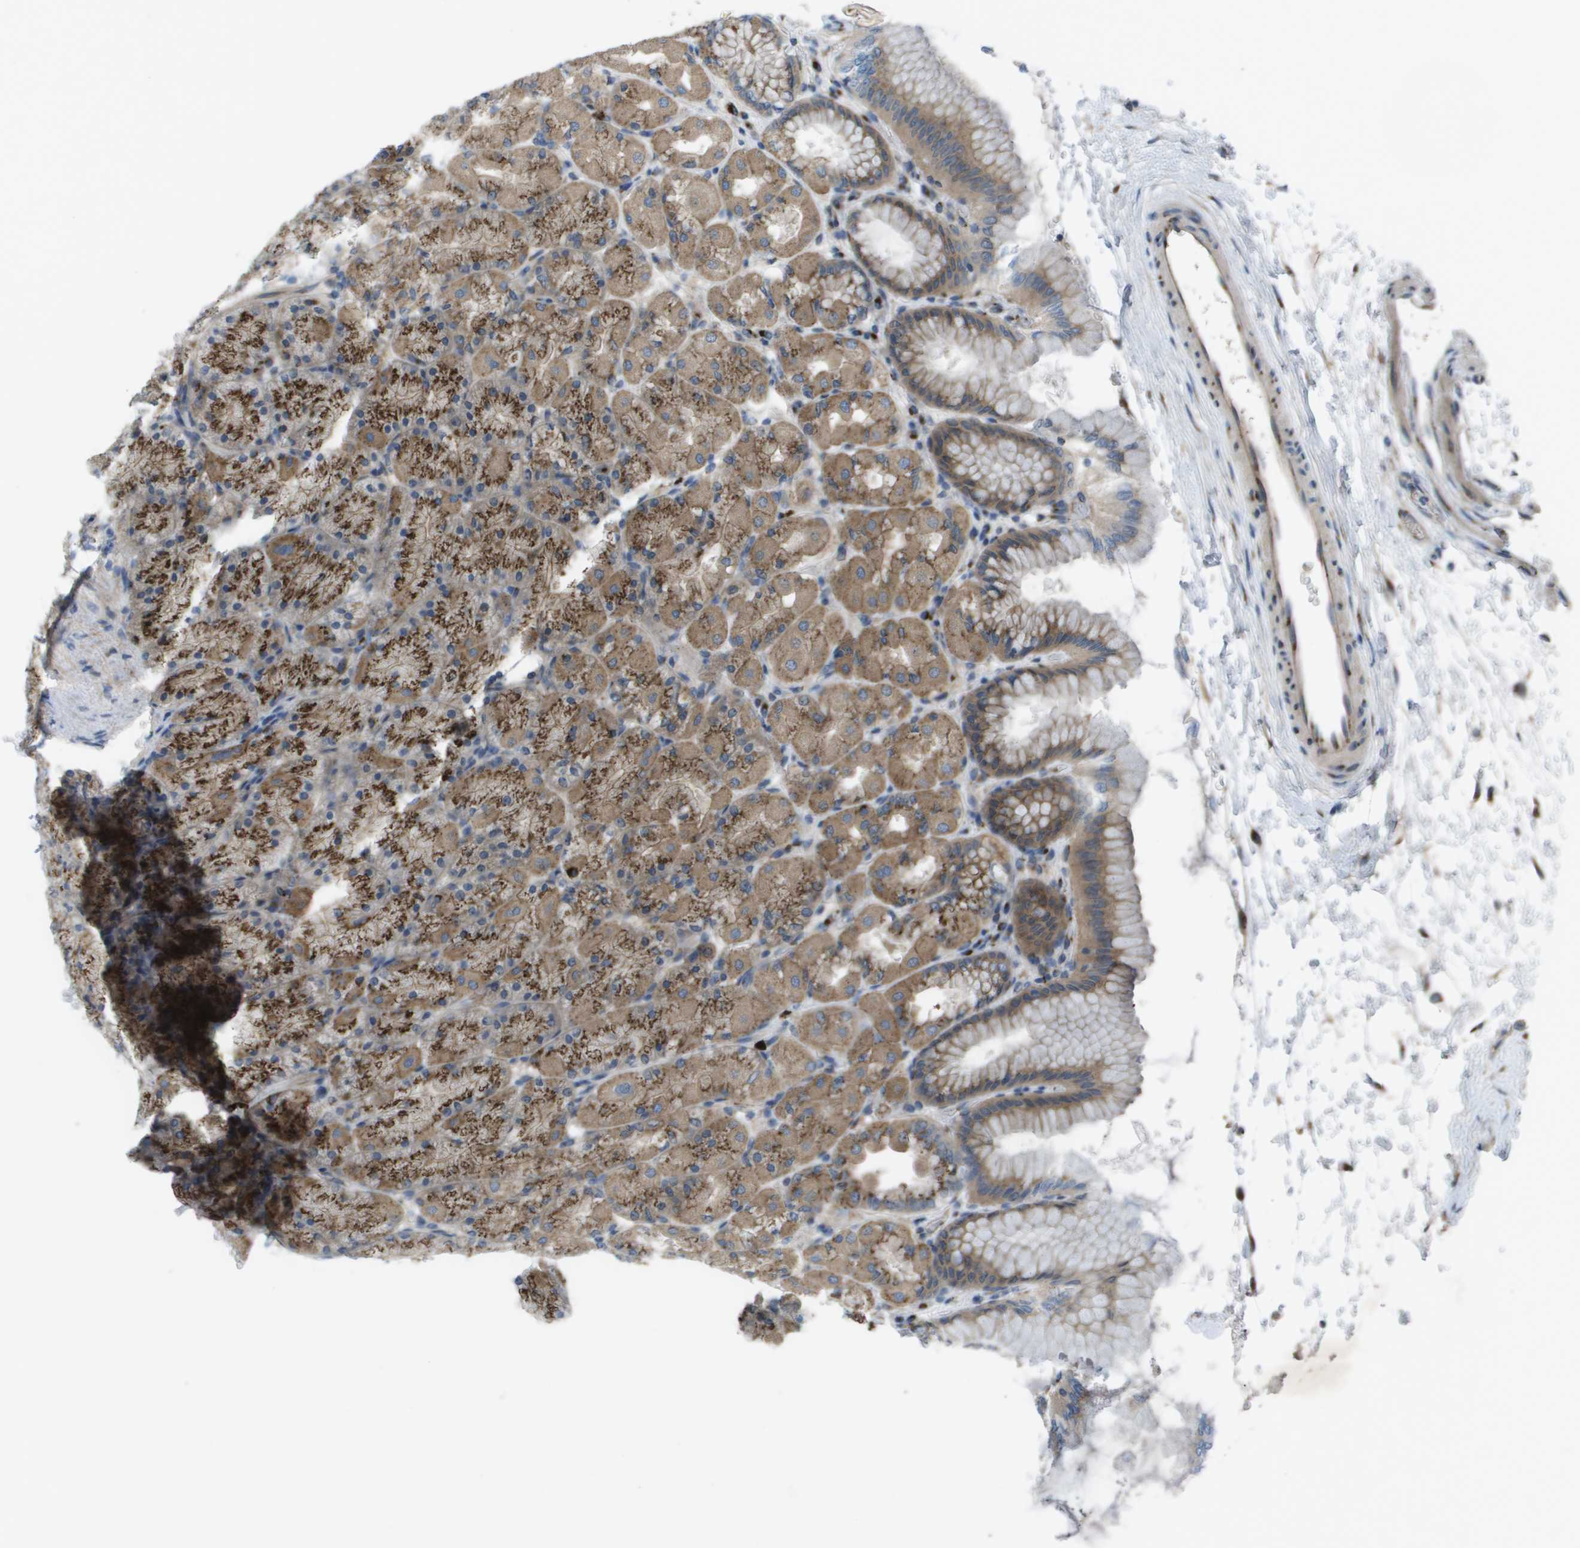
{"staining": {"intensity": "moderate", "quantity": ">75%", "location": "cytoplasmic/membranous"}, "tissue": "stomach", "cell_type": "Glandular cells", "image_type": "normal", "snomed": [{"axis": "morphology", "description": "Normal tissue, NOS"}, {"axis": "topography", "description": "Stomach, upper"}], "caption": "This photomicrograph shows immunohistochemistry staining of normal human stomach, with medium moderate cytoplasmic/membranous staining in about >75% of glandular cells.", "gene": "QSOX2", "patient": {"sex": "female", "age": 56}}